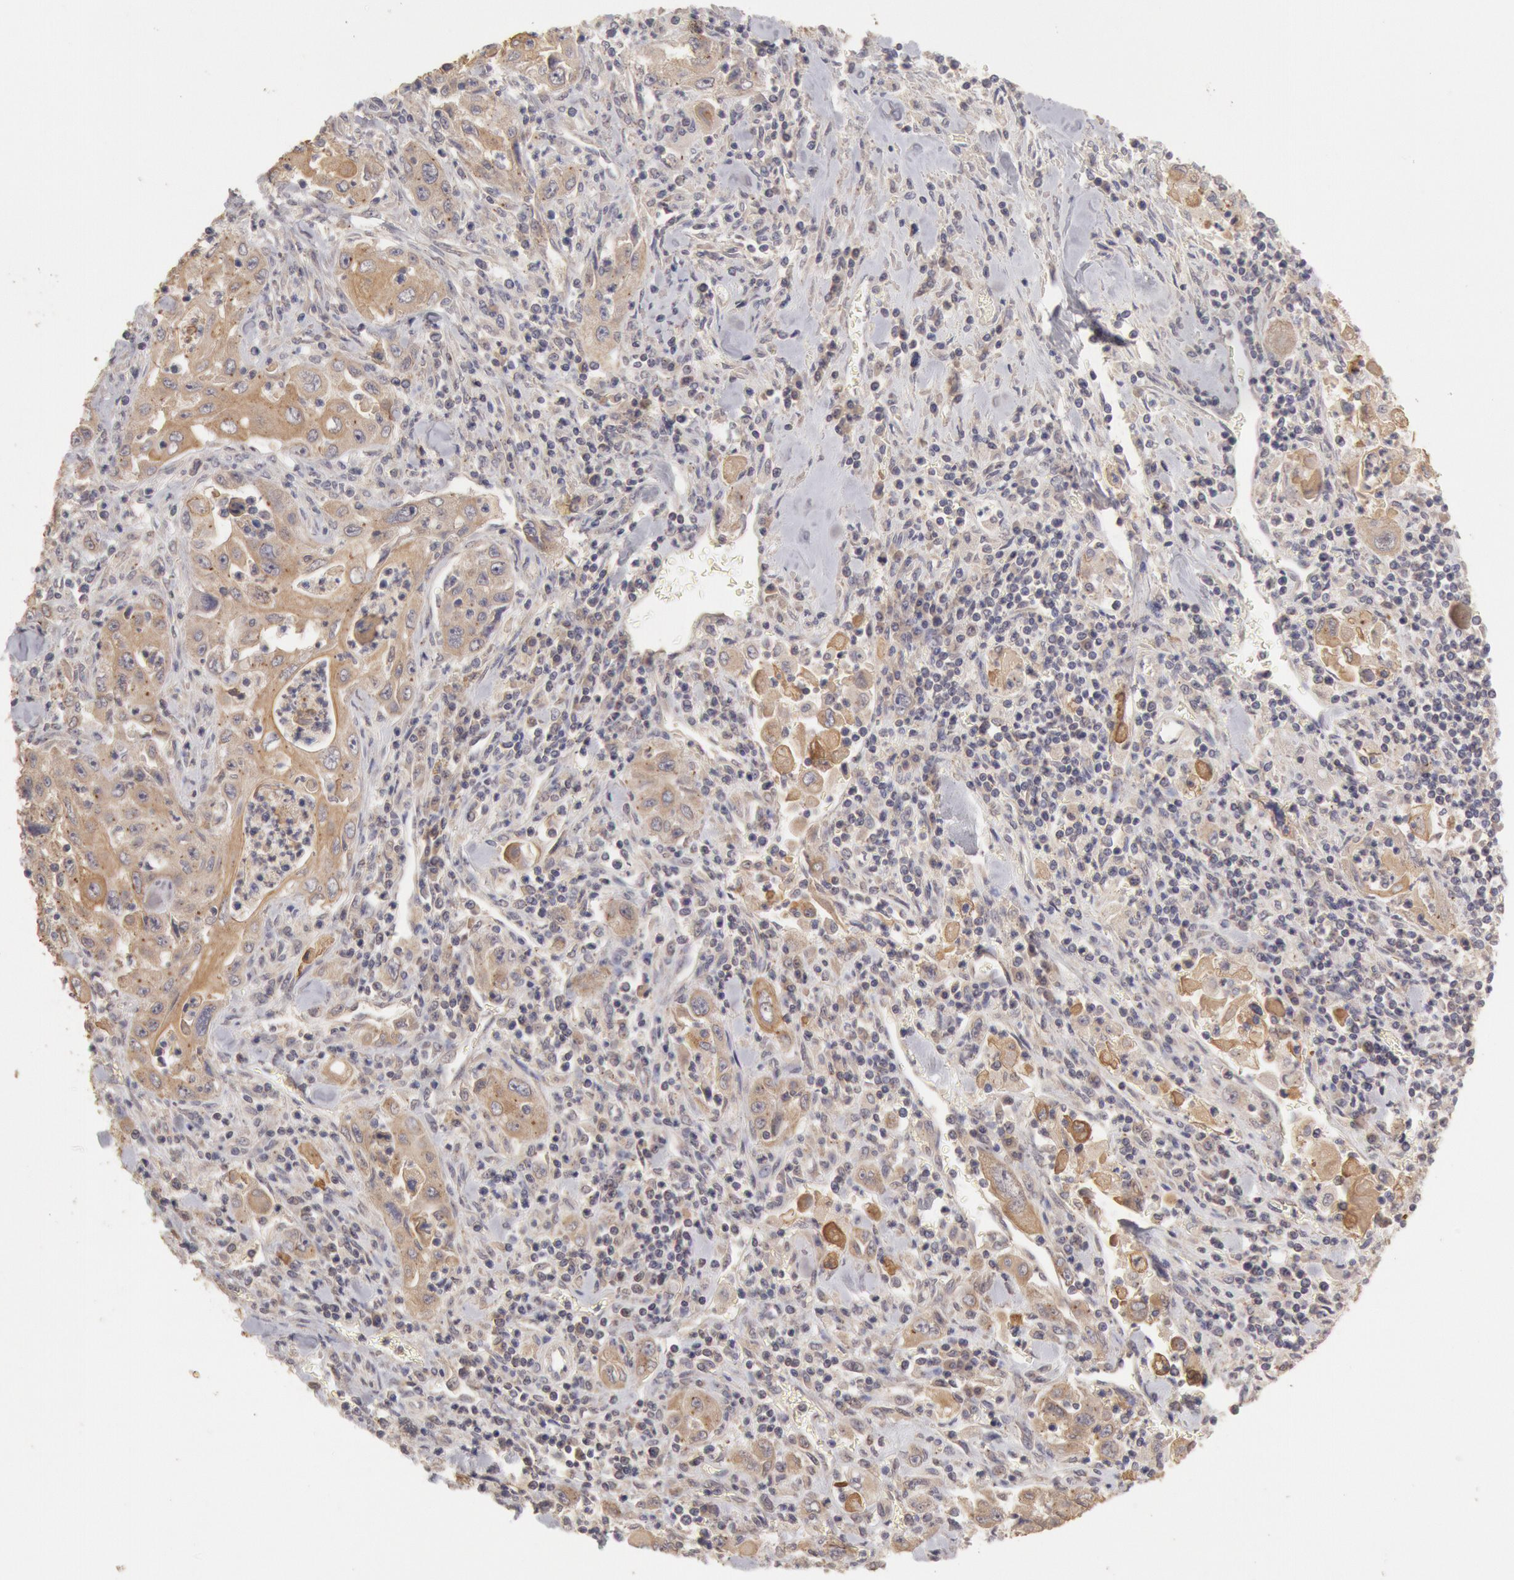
{"staining": {"intensity": "weak", "quantity": ">75%", "location": "cytoplasmic/membranous"}, "tissue": "pancreatic cancer", "cell_type": "Tumor cells", "image_type": "cancer", "snomed": [{"axis": "morphology", "description": "Adenocarcinoma, NOS"}, {"axis": "topography", "description": "Pancreas"}], "caption": "Immunohistochemistry micrograph of human adenocarcinoma (pancreatic) stained for a protein (brown), which exhibits low levels of weak cytoplasmic/membranous expression in about >75% of tumor cells.", "gene": "ZFP36L1", "patient": {"sex": "male", "age": 70}}